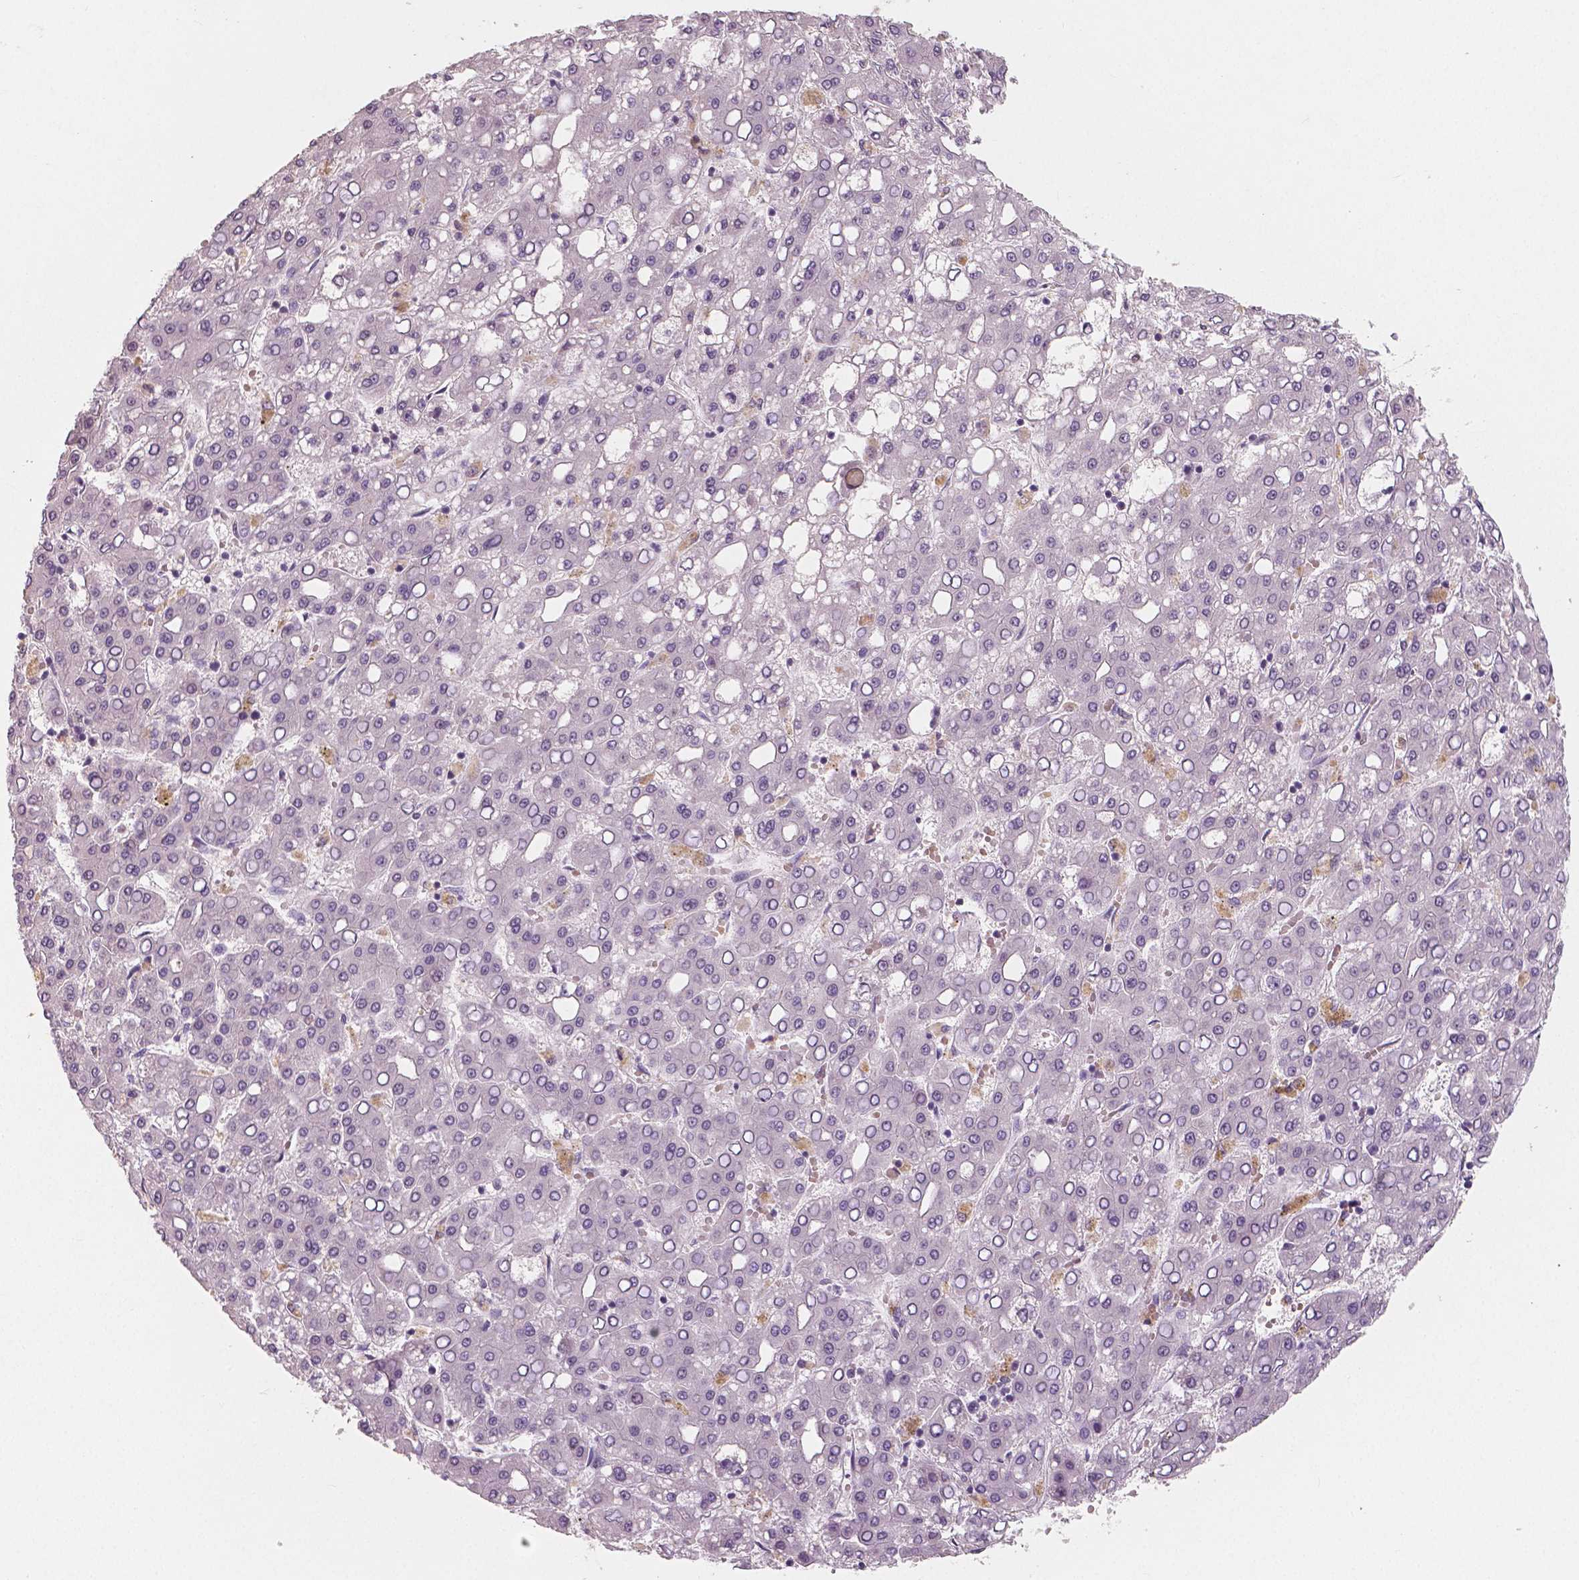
{"staining": {"intensity": "negative", "quantity": "none", "location": "none"}, "tissue": "liver cancer", "cell_type": "Tumor cells", "image_type": "cancer", "snomed": [{"axis": "morphology", "description": "Carcinoma, Hepatocellular, NOS"}, {"axis": "topography", "description": "Liver"}], "caption": "This is an immunohistochemistry photomicrograph of liver hepatocellular carcinoma. There is no positivity in tumor cells.", "gene": "RNASE7", "patient": {"sex": "male", "age": 65}}